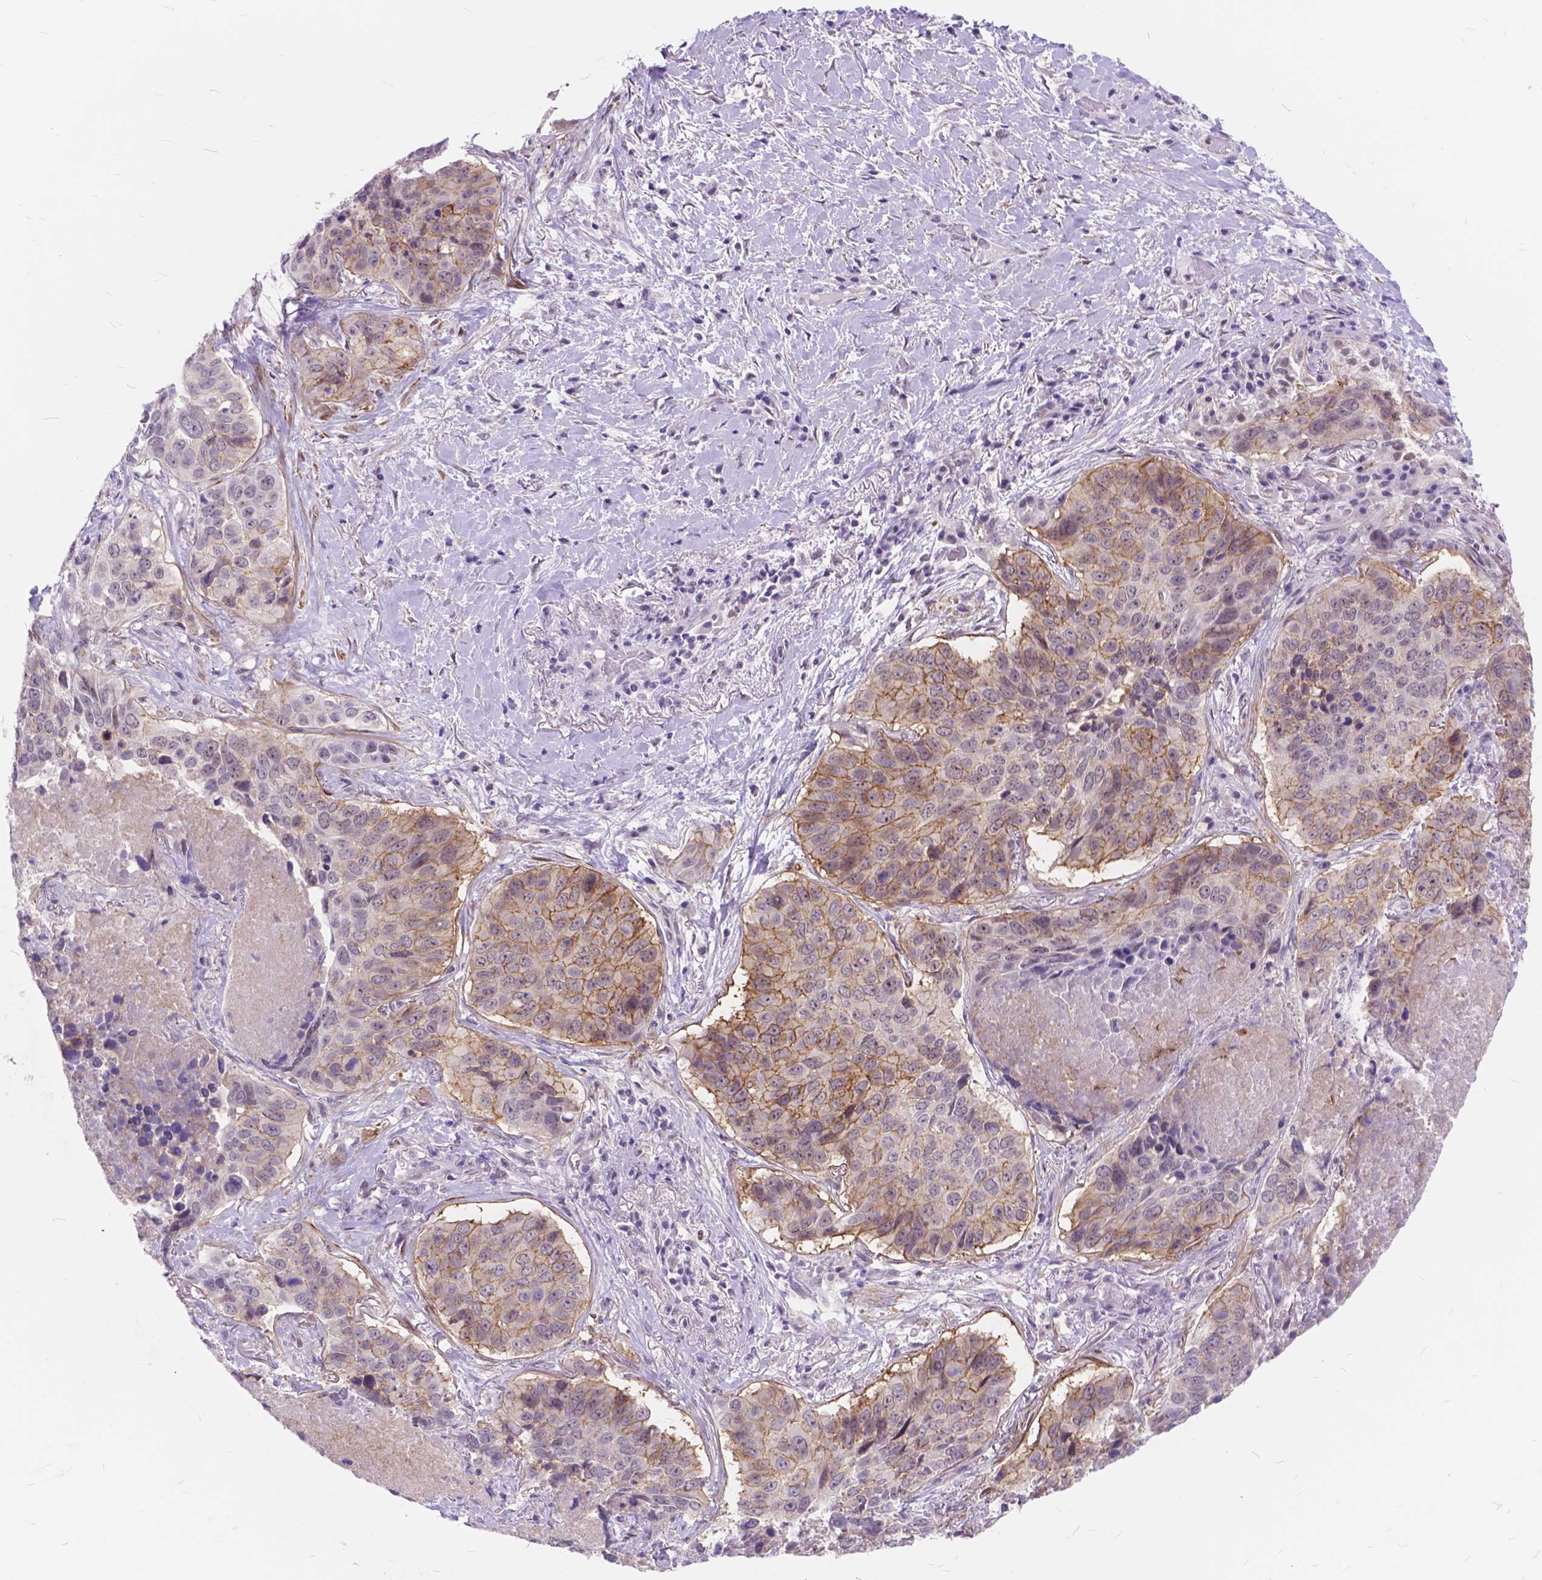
{"staining": {"intensity": "moderate", "quantity": "25%-75%", "location": "cytoplasmic/membranous"}, "tissue": "lung cancer", "cell_type": "Tumor cells", "image_type": "cancer", "snomed": [{"axis": "morphology", "description": "Normal tissue, NOS"}, {"axis": "morphology", "description": "Squamous cell carcinoma, NOS"}, {"axis": "topography", "description": "Bronchus"}, {"axis": "topography", "description": "Lung"}], "caption": "An IHC photomicrograph of tumor tissue is shown. Protein staining in brown labels moderate cytoplasmic/membranous positivity in squamous cell carcinoma (lung) within tumor cells.", "gene": "MAN2C1", "patient": {"sex": "male", "age": 64}}